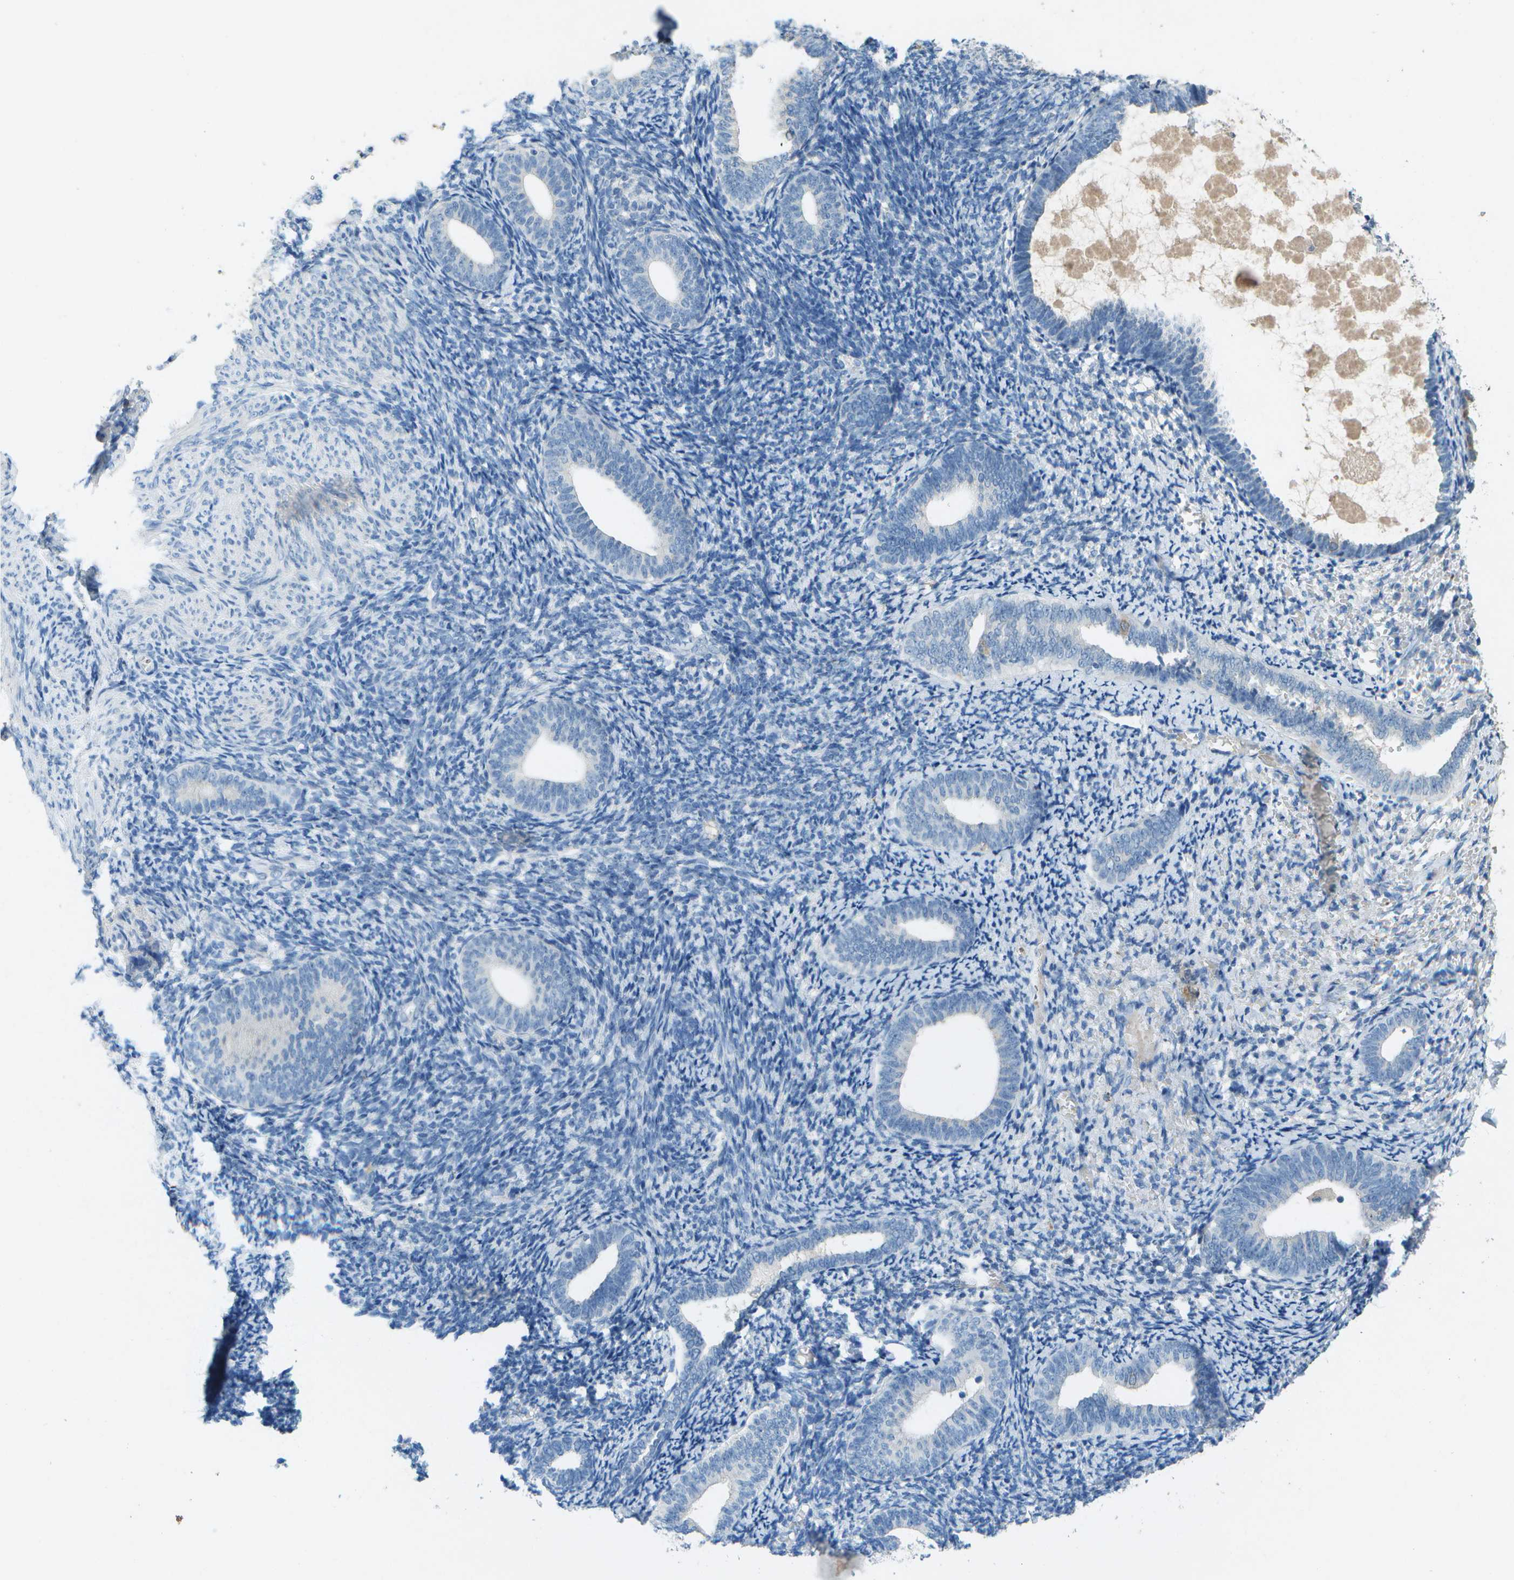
{"staining": {"intensity": "negative", "quantity": "none", "location": "none"}, "tissue": "endometrium", "cell_type": "Cells in endometrial stroma", "image_type": "normal", "snomed": [{"axis": "morphology", "description": "Normal tissue, NOS"}, {"axis": "topography", "description": "Endometrium"}], "caption": "High magnification brightfield microscopy of normal endometrium stained with DAB (3,3'-diaminobenzidine) (brown) and counterstained with hematoxylin (blue): cells in endometrial stroma show no significant positivity.", "gene": "LGI2", "patient": {"sex": "female", "age": 66}}